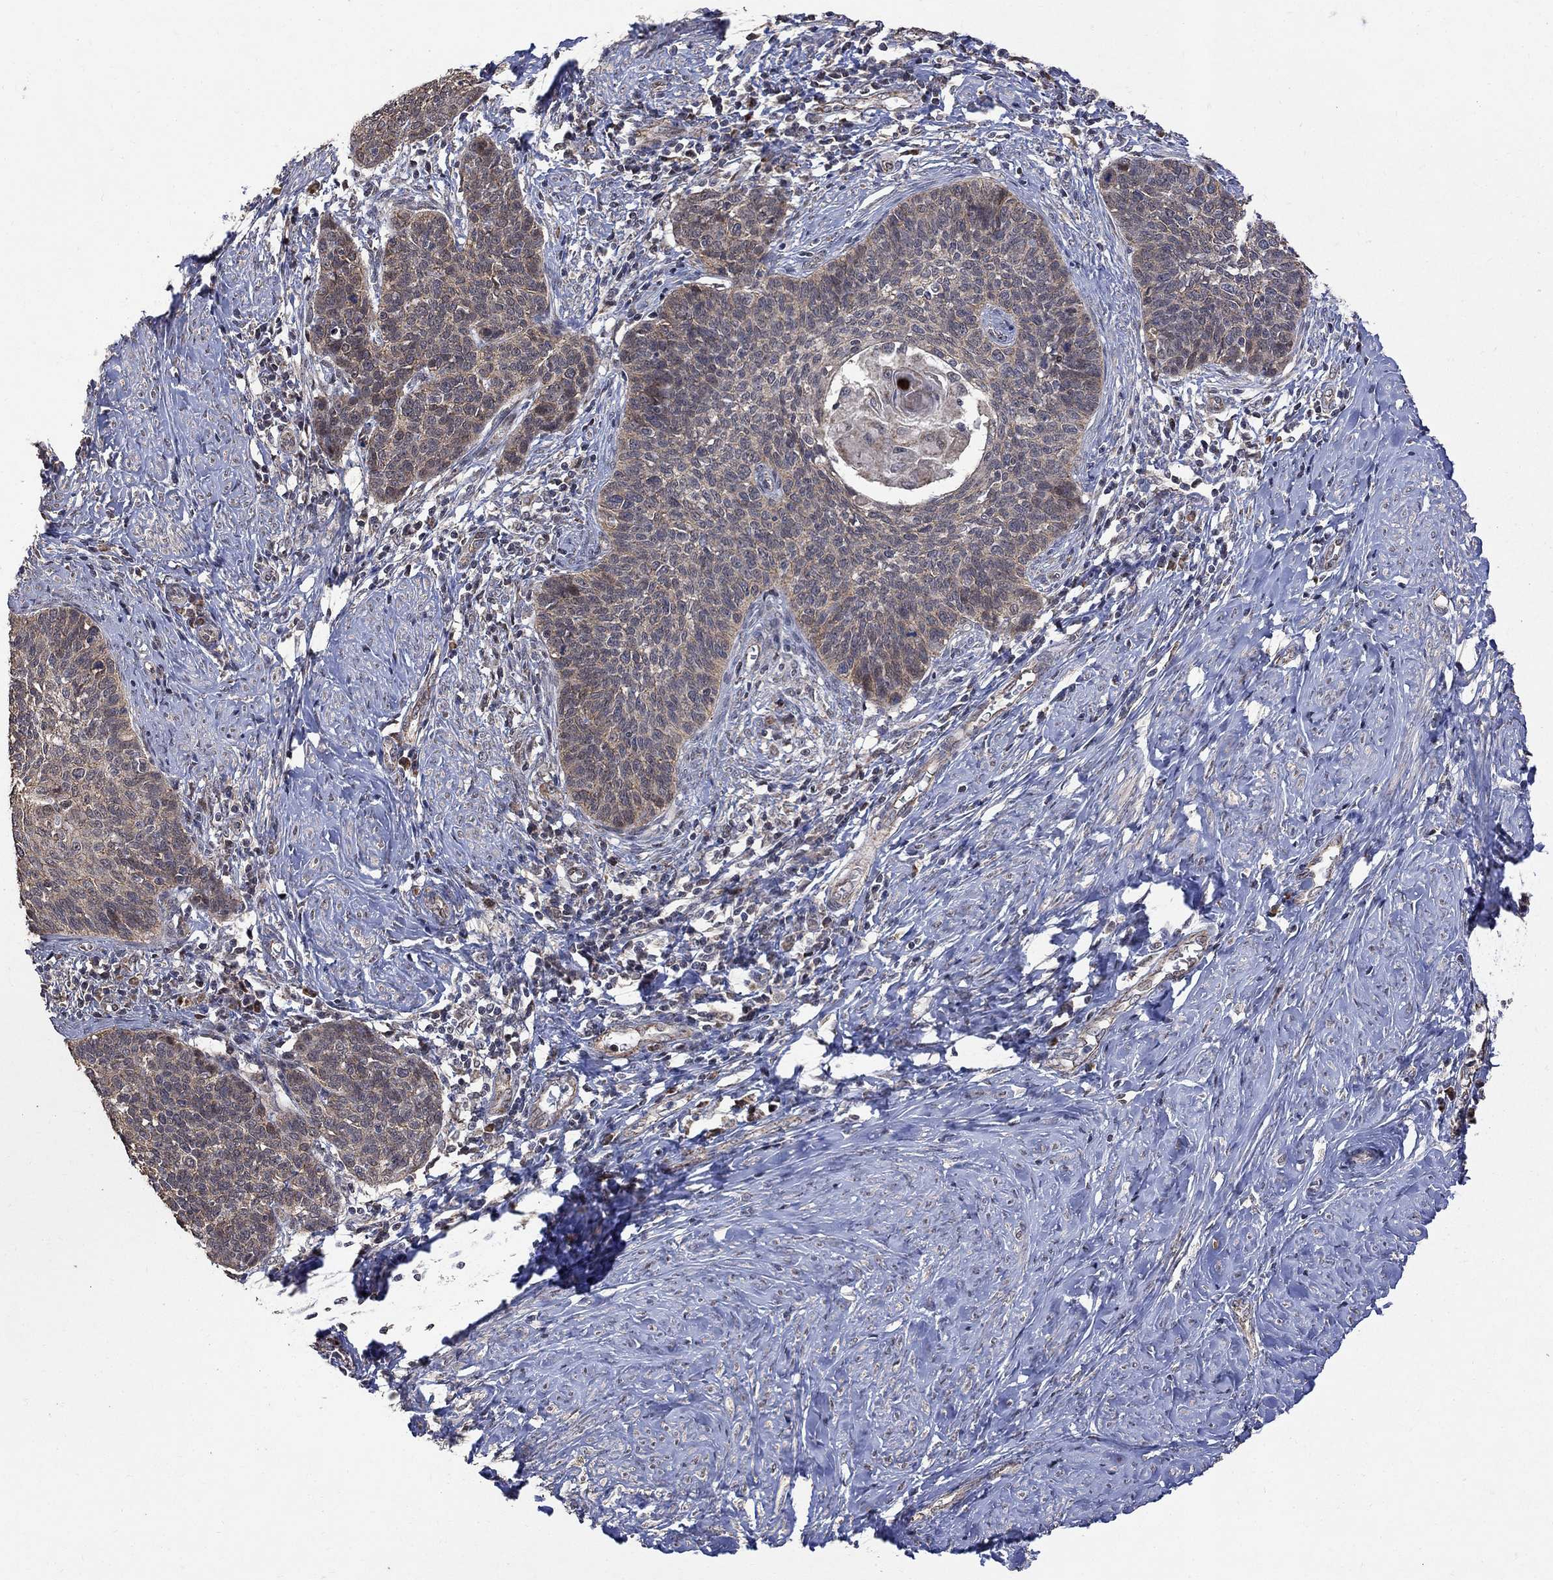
{"staining": {"intensity": "weak", "quantity": "<25%", "location": "cytoplasmic/membranous"}, "tissue": "cervical cancer", "cell_type": "Tumor cells", "image_type": "cancer", "snomed": [{"axis": "morphology", "description": "Normal tissue, NOS"}, {"axis": "morphology", "description": "Squamous cell carcinoma, NOS"}, {"axis": "topography", "description": "Cervix"}], "caption": "A histopathology image of human cervical cancer is negative for staining in tumor cells.", "gene": "ANKRA2", "patient": {"sex": "female", "age": 39}}